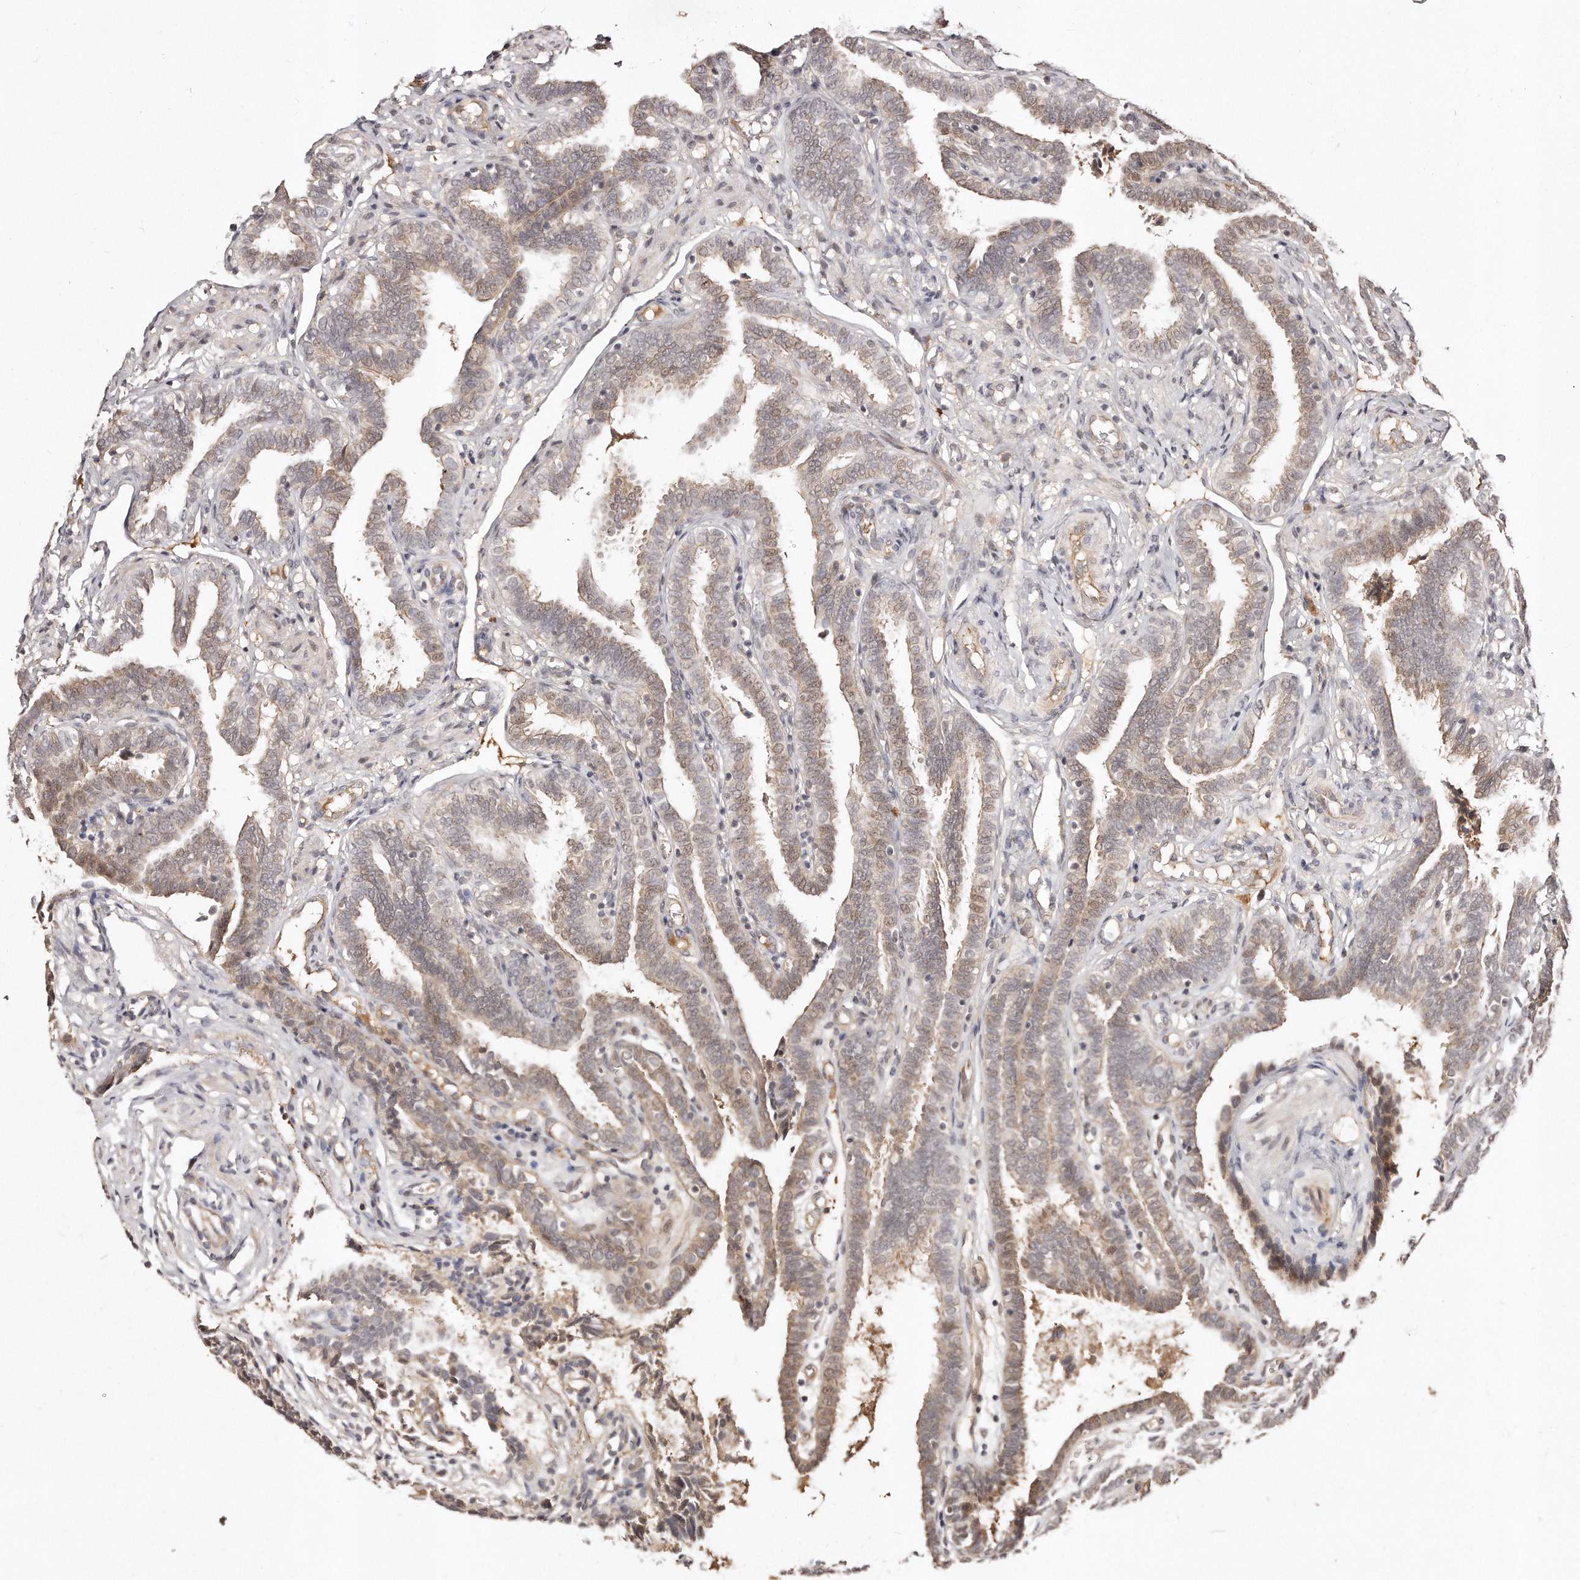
{"staining": {"intensity": "weak", "quantity": ">75%", "location": "cytoplasmic/membranous,nuclear"}, "tissue": "fallopian tube", "cell_type": "Glandular cells", "image_type": "normal", "snomed": [{"axis": "morphology", "description": "Normal tissue, NOS"}, {"axis": "topography", "description": "Fallopian tube"}], "caption": "Immunohistochemistry (IHC) of unremarkable fallopian tube displays low levels of weak cytoplasmic/membranous,nuclear expression in approximately >75% of glandular cells. (DAB (3,3'-diaminobenzidine) IHC with brightfield microscopy, high magnification).", "gene": "SOX4", "patient": {"sex": "female", "age": 39}}